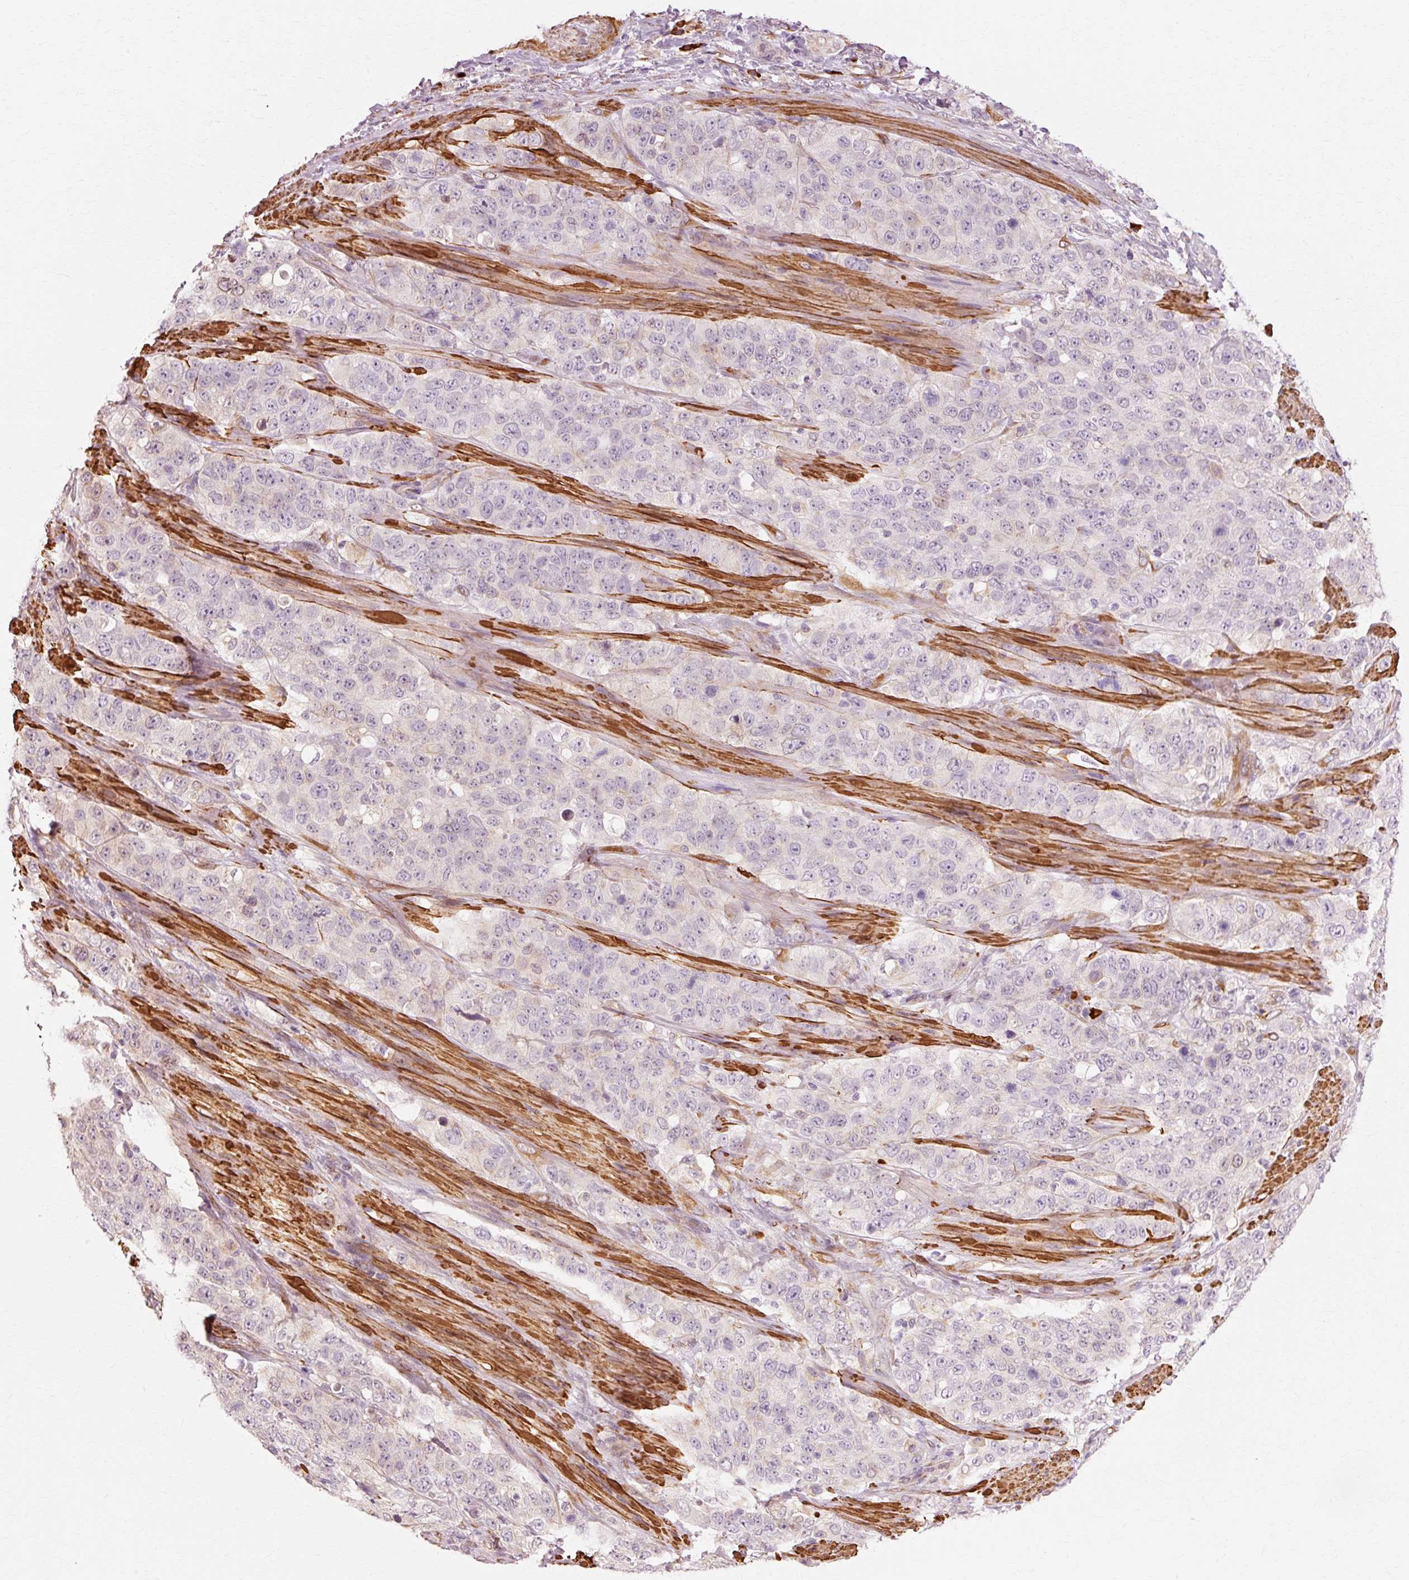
{"staining": {"intensity": "negative", "quantity": "none", "location": "none"}, "tissue": "stomach cancer", "cell_type": "Tumor cells", "image_type": "cancer", "snomed": [{"axis": "morphology", "description": "Adenocarcinoma, NOS"}, {"axis": "topography", "description": "Stomach"}], "caption": "Tumor cells show no significant protein expression in stomach cancer.", "gene": "RGPD5", "patient": {"sex": "male", "age": 48}}